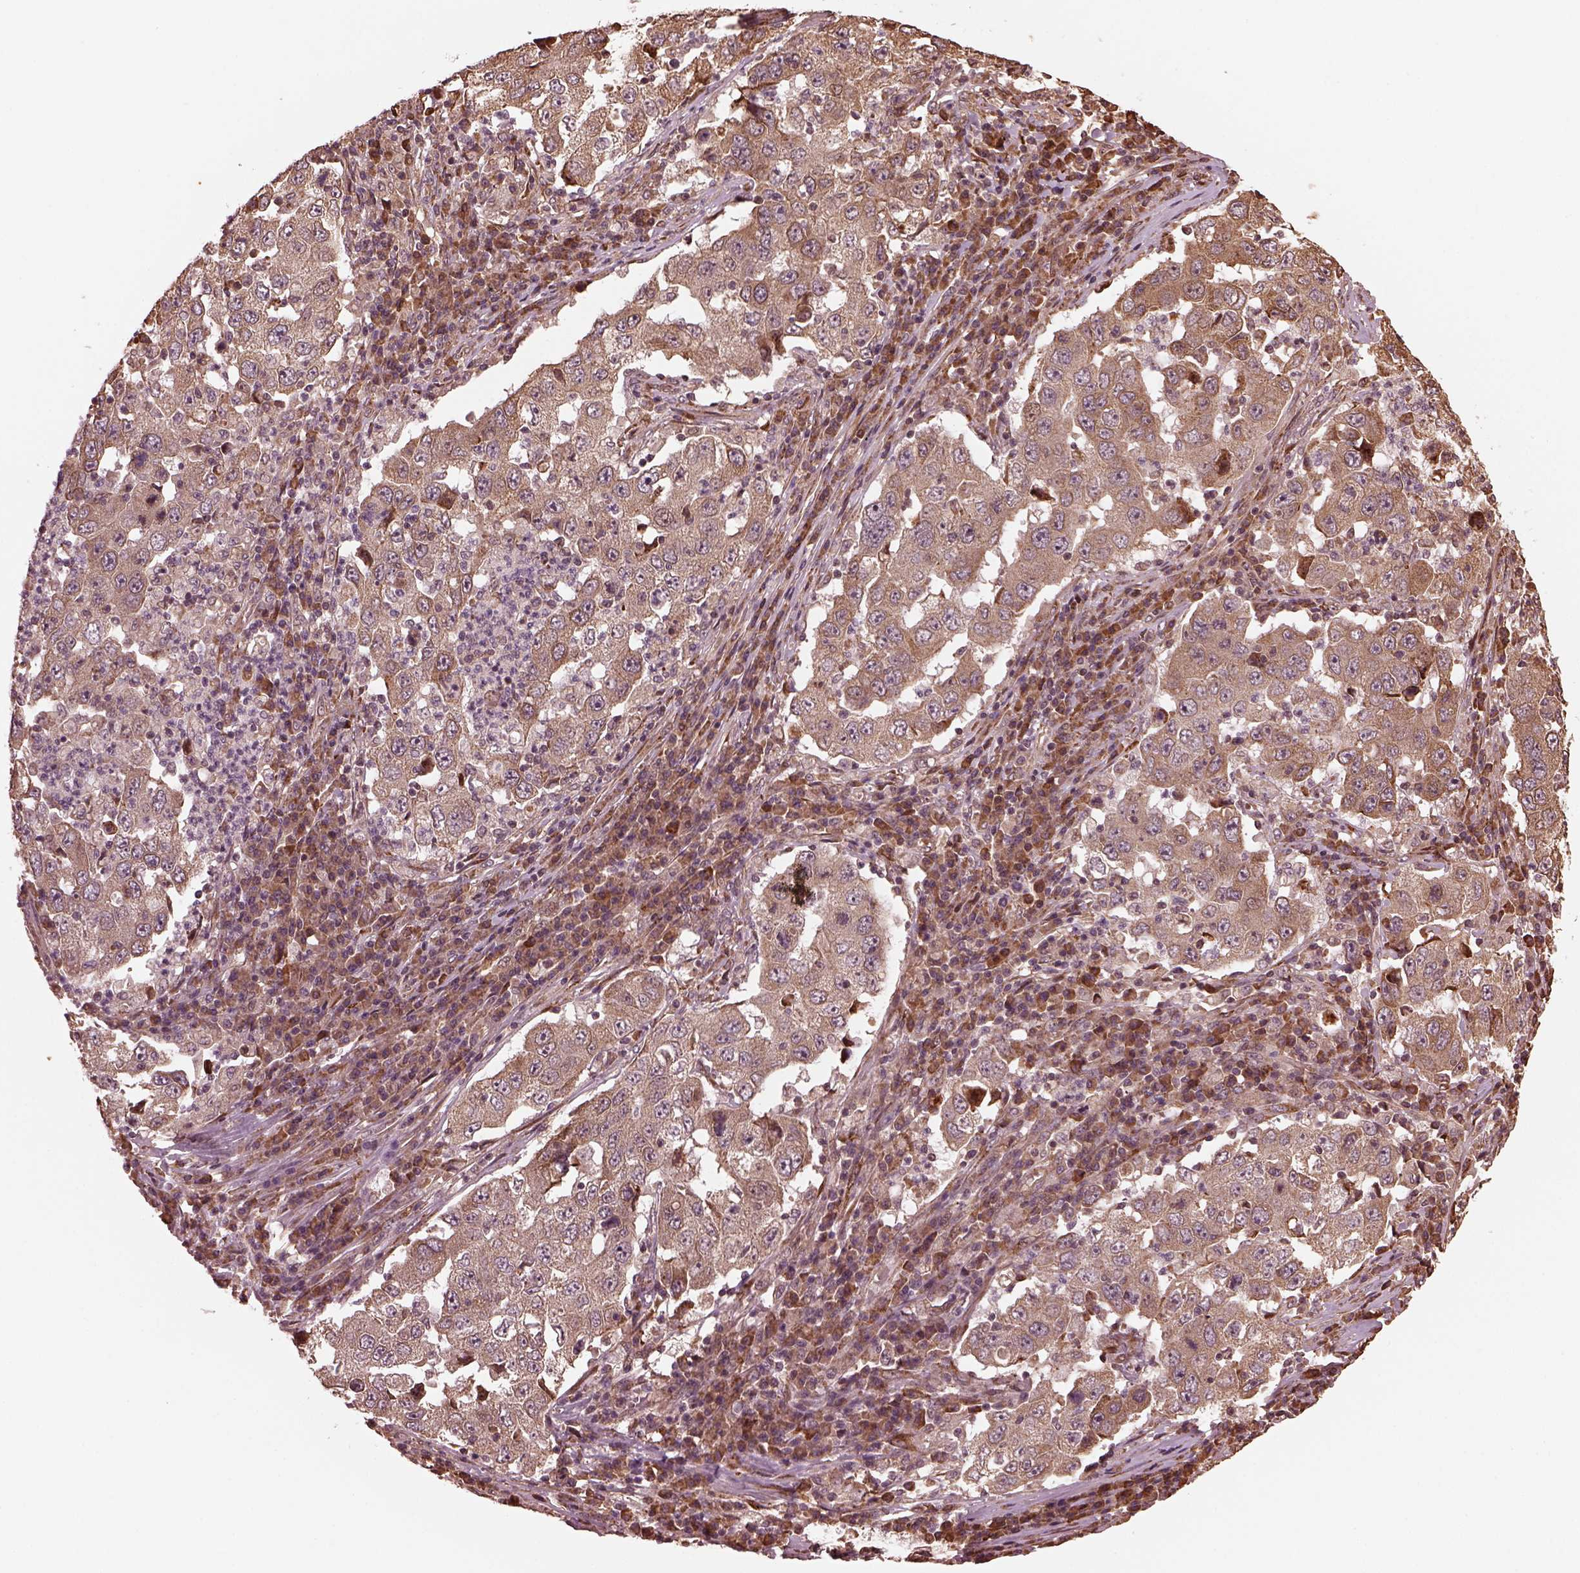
{"staining": {"intensity": "weak", "quantity": ">75%", "location": "cytoplasmic/membranous"}, "tissue": "lung cancer", "cell_type": "Tumor cells", "image_type": "cancer", "snomed": [{"axis": "morphology", "description": "Adenocarcinoma, NOS"}, {"axis": "topography", "description": "Lung"}], "caption": "Tumor cells demonstrate weak cytoplasmic/membranous positivity in about >75% of cells in lung adenocarcinoma.", "gene": "ZNF292", "patient": {"sex": "male", "age": 73}}